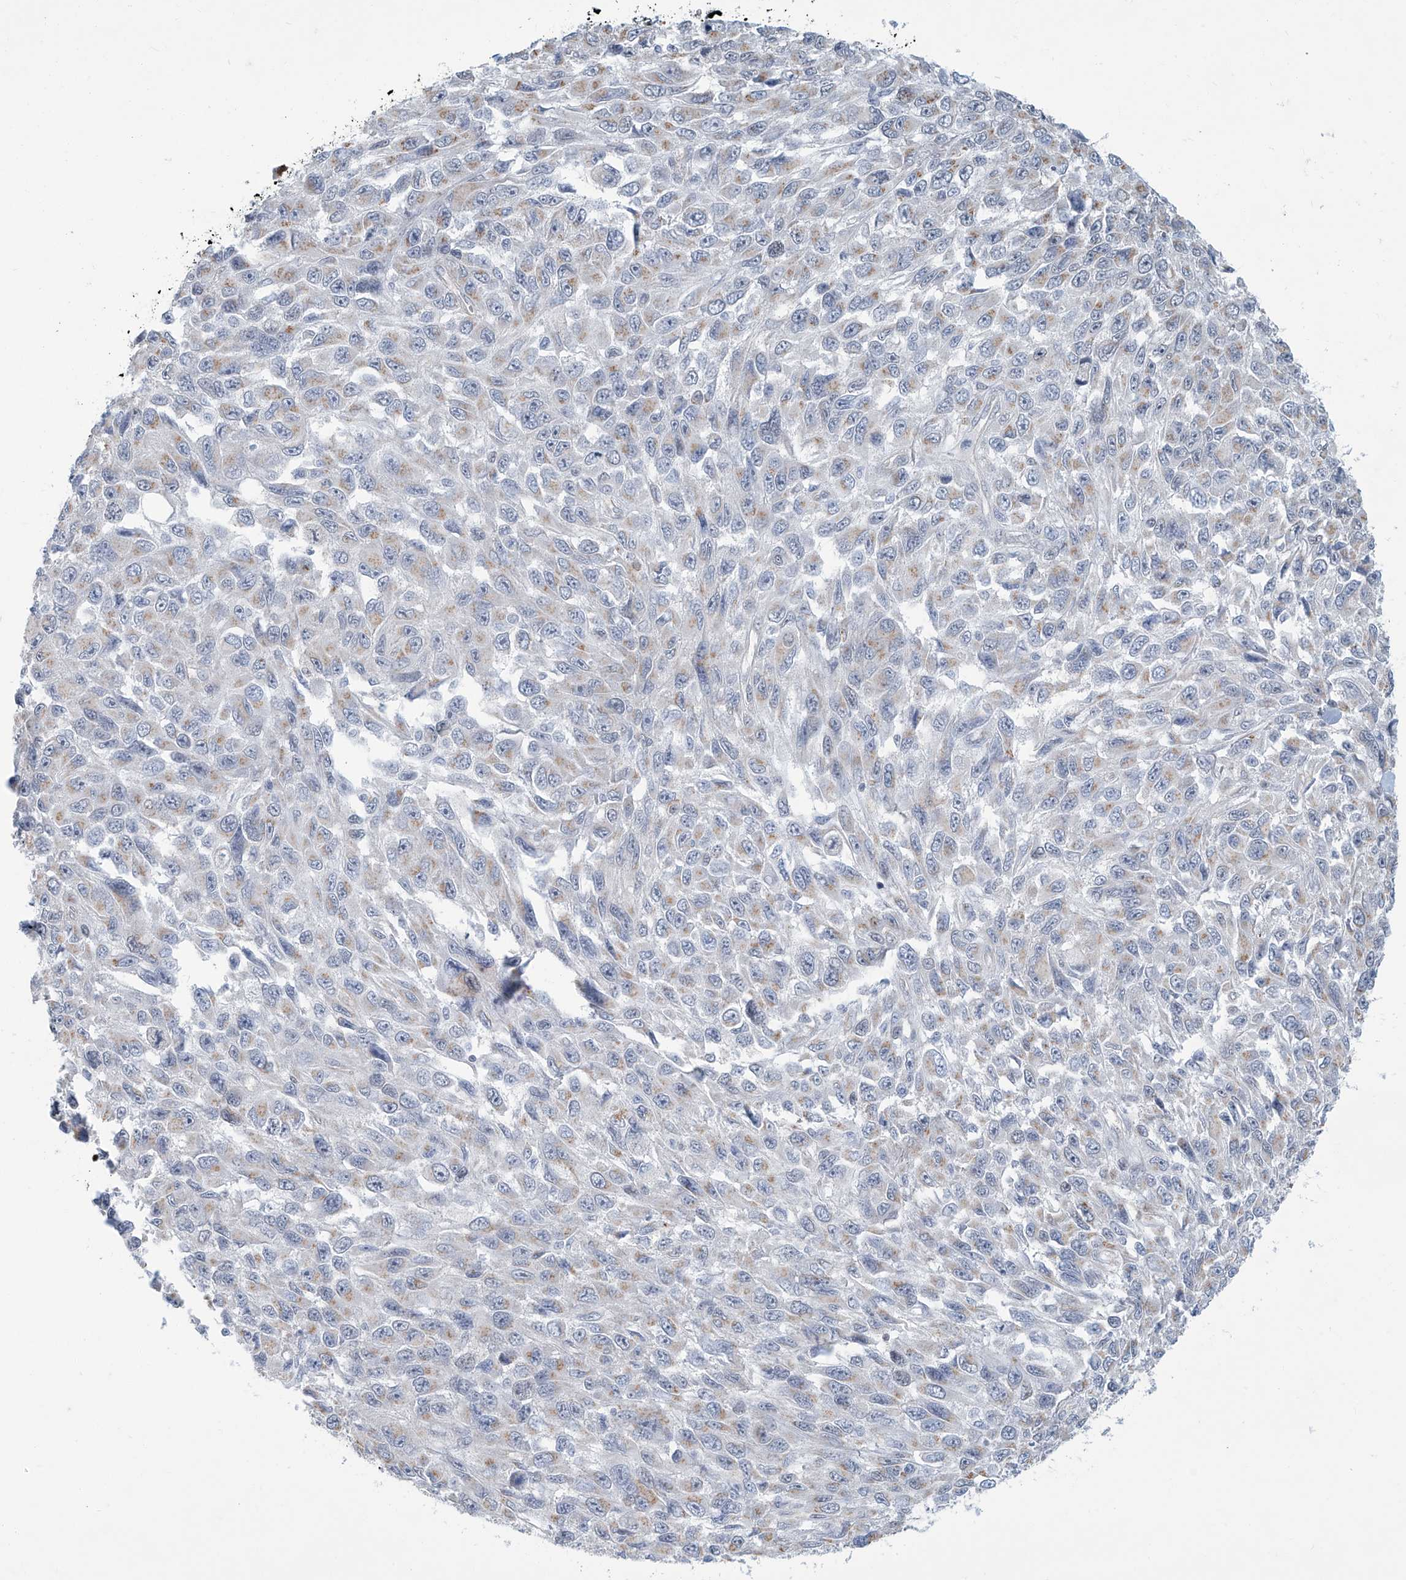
{"staining": {"intensity": "weak", "quantity": "25%-75%", "location": "cytoplasmic/membranous"}, "tissue": "melanoma", "cell_type": "Tumor cells", "image_type": "cancer", "snomed": [{"axis": "morphology", "description": "Malignant melanoma, NOS"}, {"axis": "topography", "description": "Skin"}], "caption": "Immunohistochemistry of malignant melanoma demonstrates low levels of weak cytoplasmic/membranous expression in about 25%-75% of tumor cells. Nuclei are stained in blue.", "gene": "SARNP", "patient": {"sex": "female", "age": 96}}